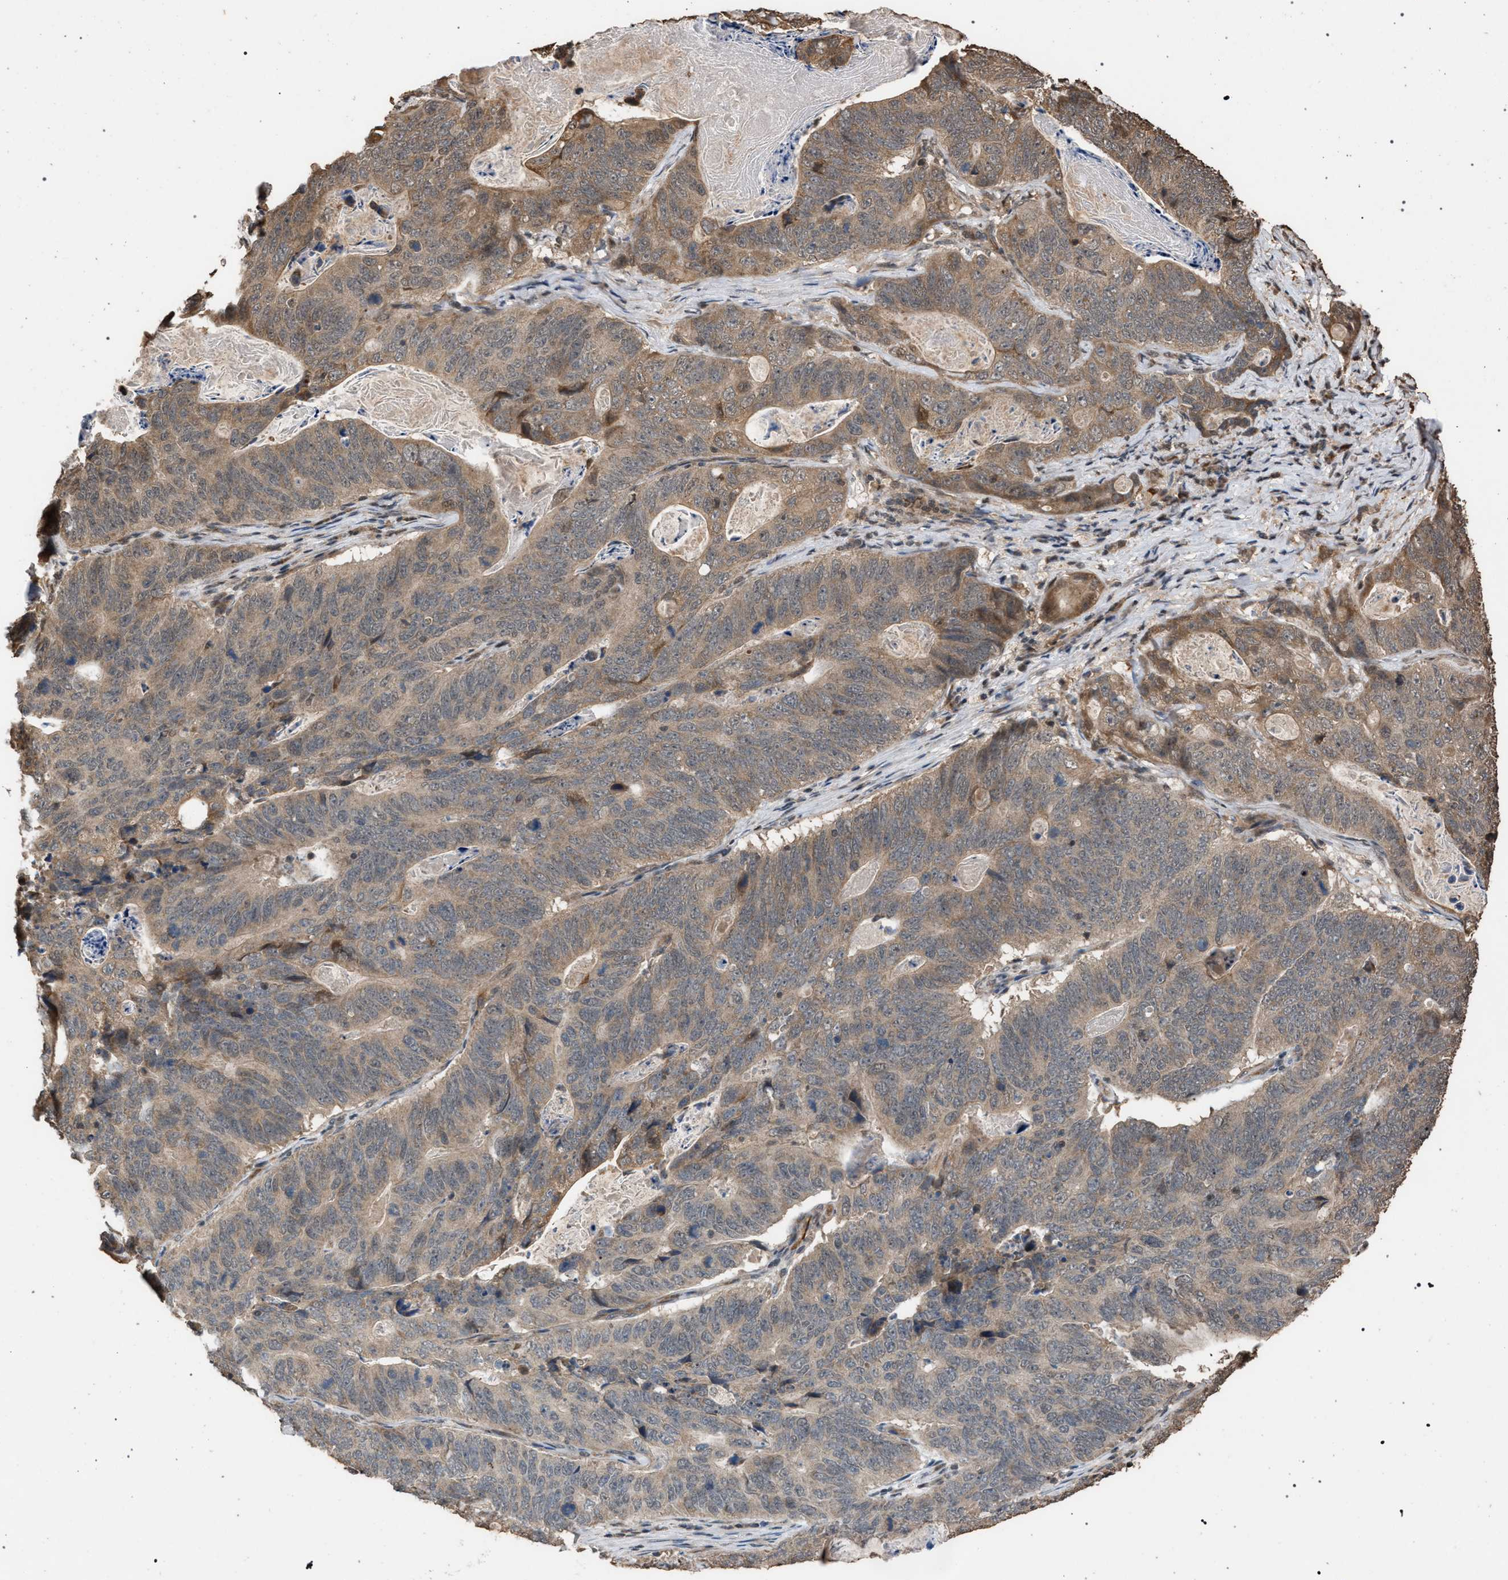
{"staining": {"intensity": "weak", "quantity": ">75%", "location": "cytoplasmic/membranous"}, "tissue": "stomach cancer", "cell_type": "Tumor cells", "image_type": "cancer", "snomed": [{"axis": "morphology", "description": "Normal tissue, NOS"}, {"axis": "morphology", "description": "Adenocarcinoma, NOS"}, {"axis": "topography", "description": "Stomach"}], "caption": "Stomach cancer stained for a protein demonstrates weak cytoplasmic/membranous positivity in tumor cells. (DAB IHC, brown staining for protein, blue staining for nuclei).", "gene": "NAA35", "patient": {"sex": "female", "age": 89}}